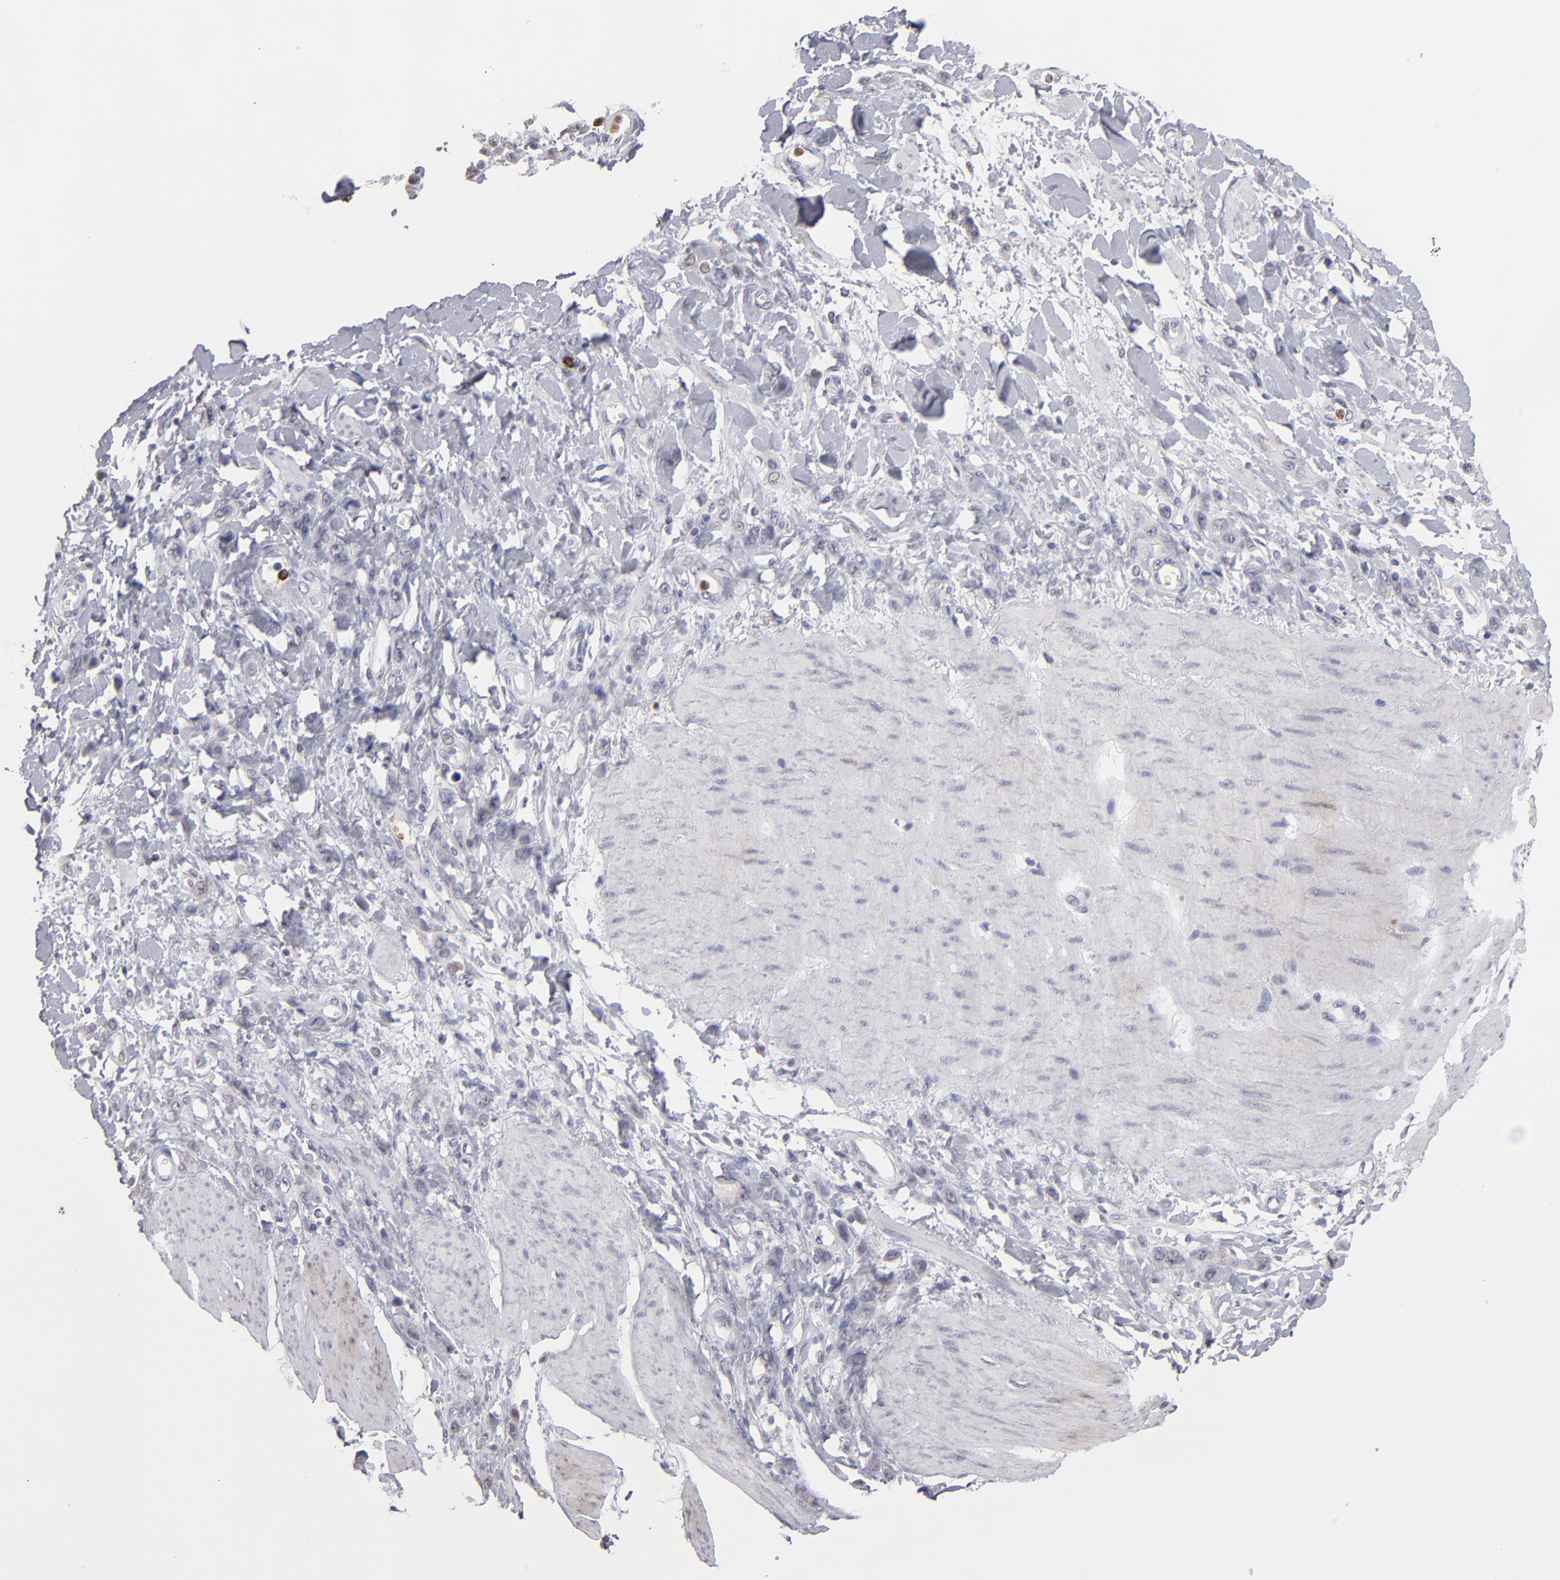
{"staining": {"intensity": "negative", "quantity": "none", "location": "none"}, "tissue": "stomach cancer", "cell_type": "Tumor cells", "image_type": "cancer", "snomed": [{"axis": "morphology", "description": "Normal tissue, NOS"}, {"axis": "morphology", "description": "Adenocarcinoma, NOS"}, {"axis": "topography", "description": "Stomach"}], "caption": "This is an immunohistochemistry histopathology image of stomach cancer. There is no expression in tumor cells.", "gene": "MGAM", "patient": {"sex": "male", "age": 82}}